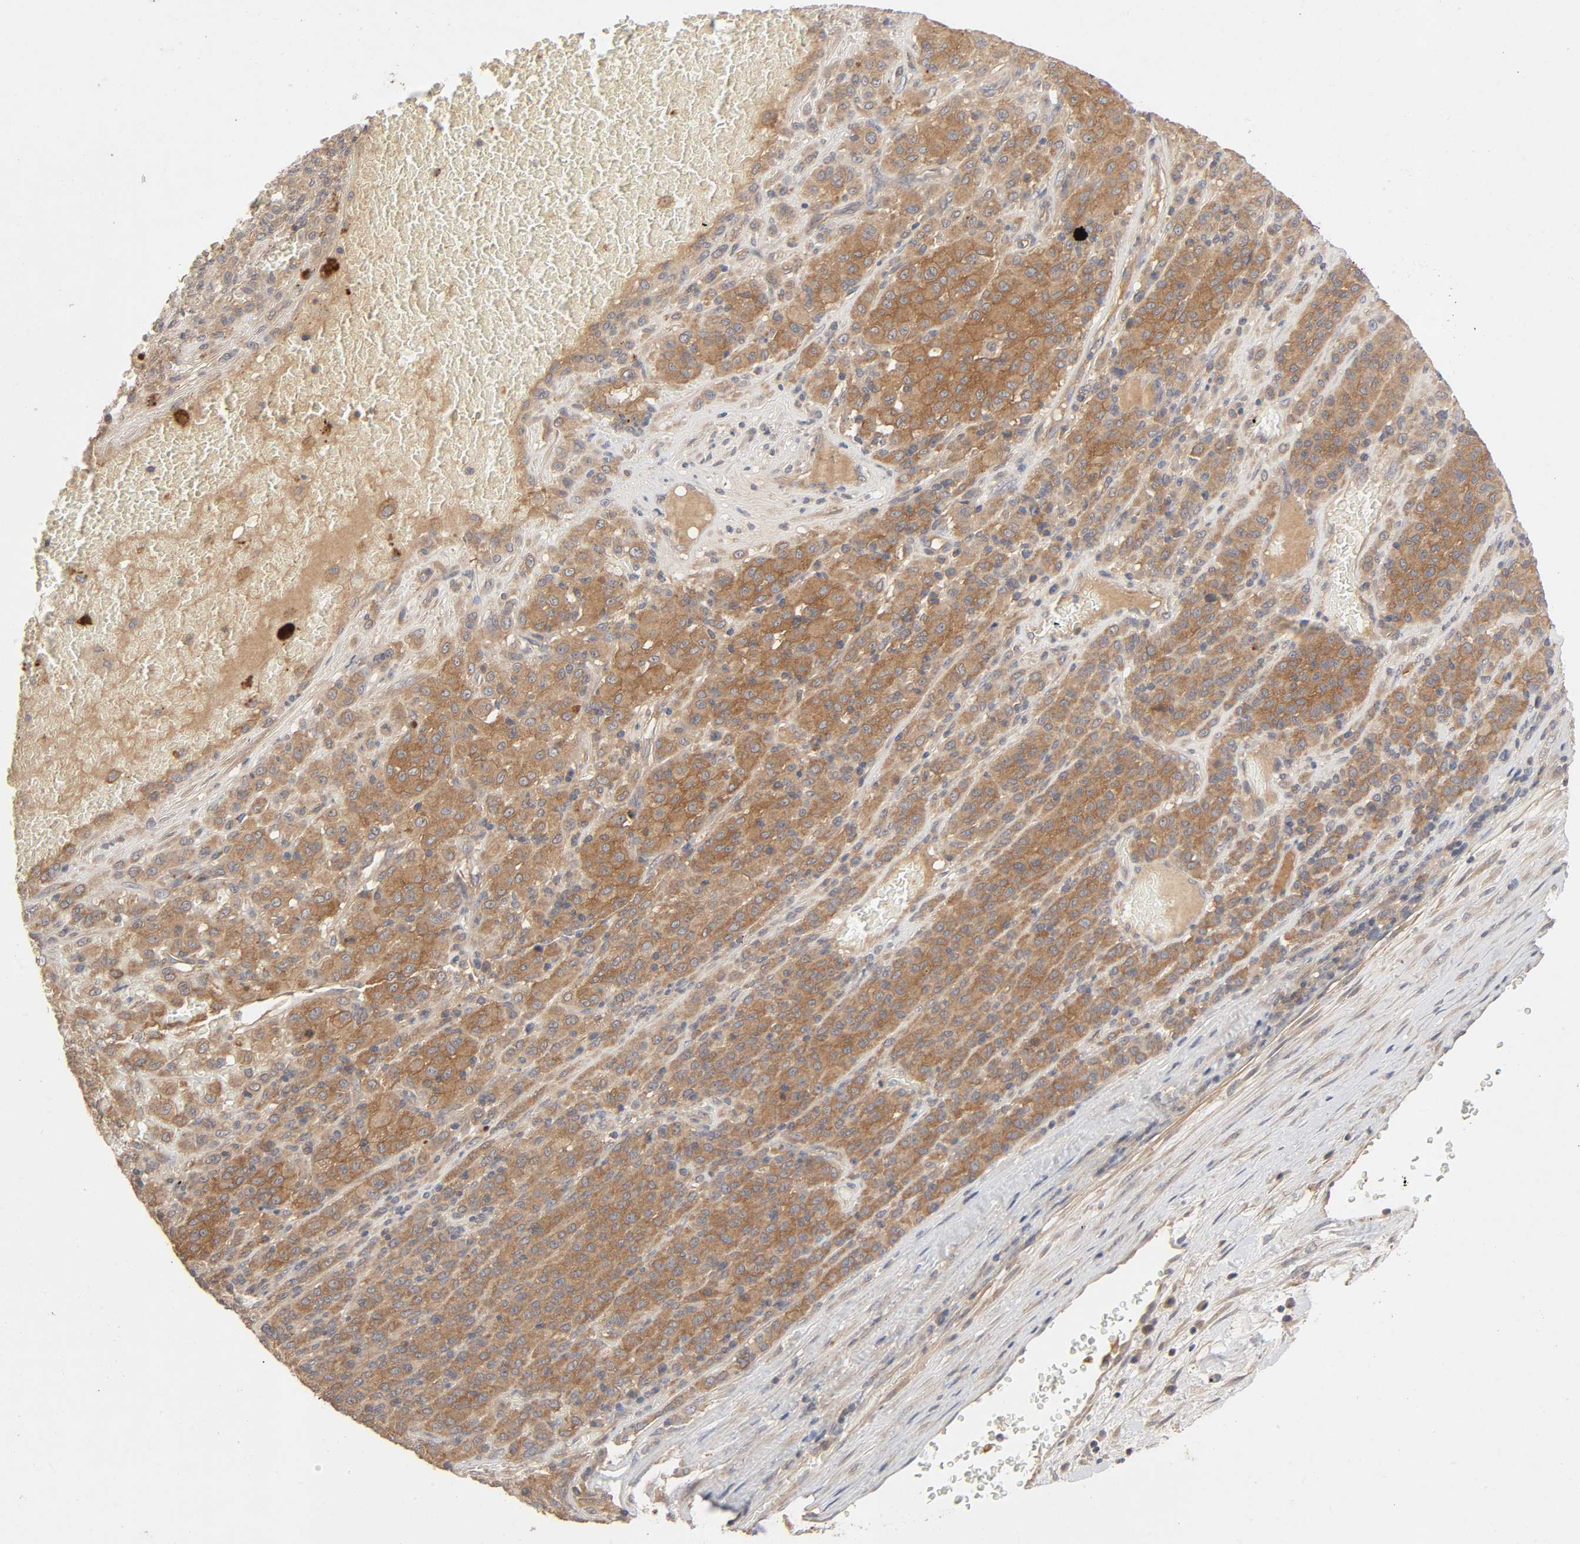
{"staining": {"intensity": "moderate", "quantity": ">75%", "location": "cytoplasmic/membranous"}, "tissue": "melanoma", "cell_type": "Tumor cells", "image_type": "cancer", "snomed": [{"axis": "morphology", "description": "Malignant melanoma, Metastatic site"}, {"axis": "topography", "description": "Pancreas"}], "caption": "Protein analysis of melanoma tissue exhibits moderate cytoplasmic/membranous staining in about >75% of tumor cells.", "gene": "CPB2", "patient": {"sex": "female", "age": 30}}